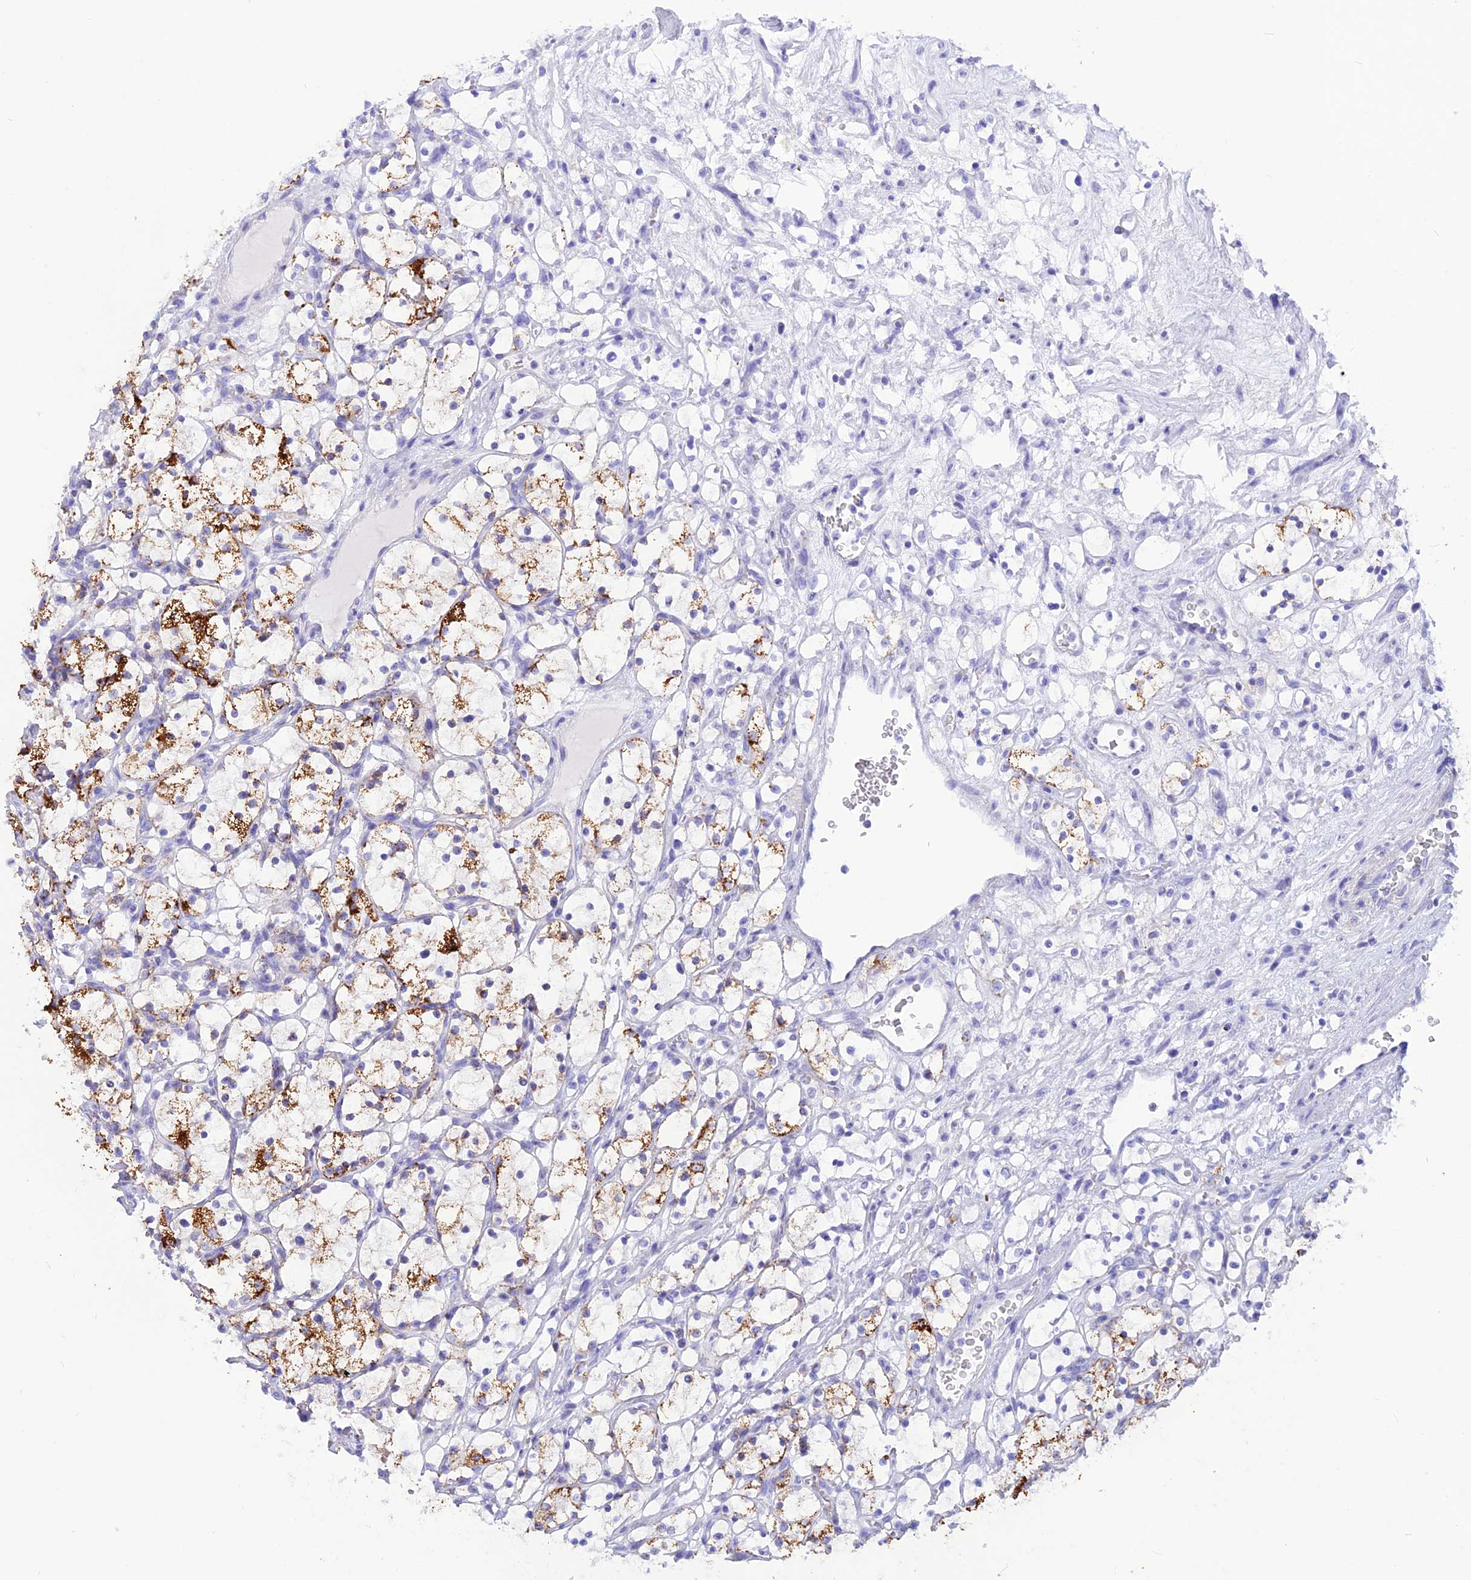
{"staining": {"intensity": "moderate", "quantity": "<25%", "location": "cytoplasmic/membranous"}, "tissue": "renal cancer", "cell_type": "Tumor cells", "image_type": "cancer", "snomed": [{"axis": "morphology", "description": "Adenocarcinoma, NOS"}, {"axis": "topography", "description": "Kidney"}], "caption": "Renal adenocarcinoma stained for a protein displays moderate cytoplasmic/membranous positivity in tumor cells.", "gene": "GLYATL1", "patient": {"sex": "female", "age": 69}}